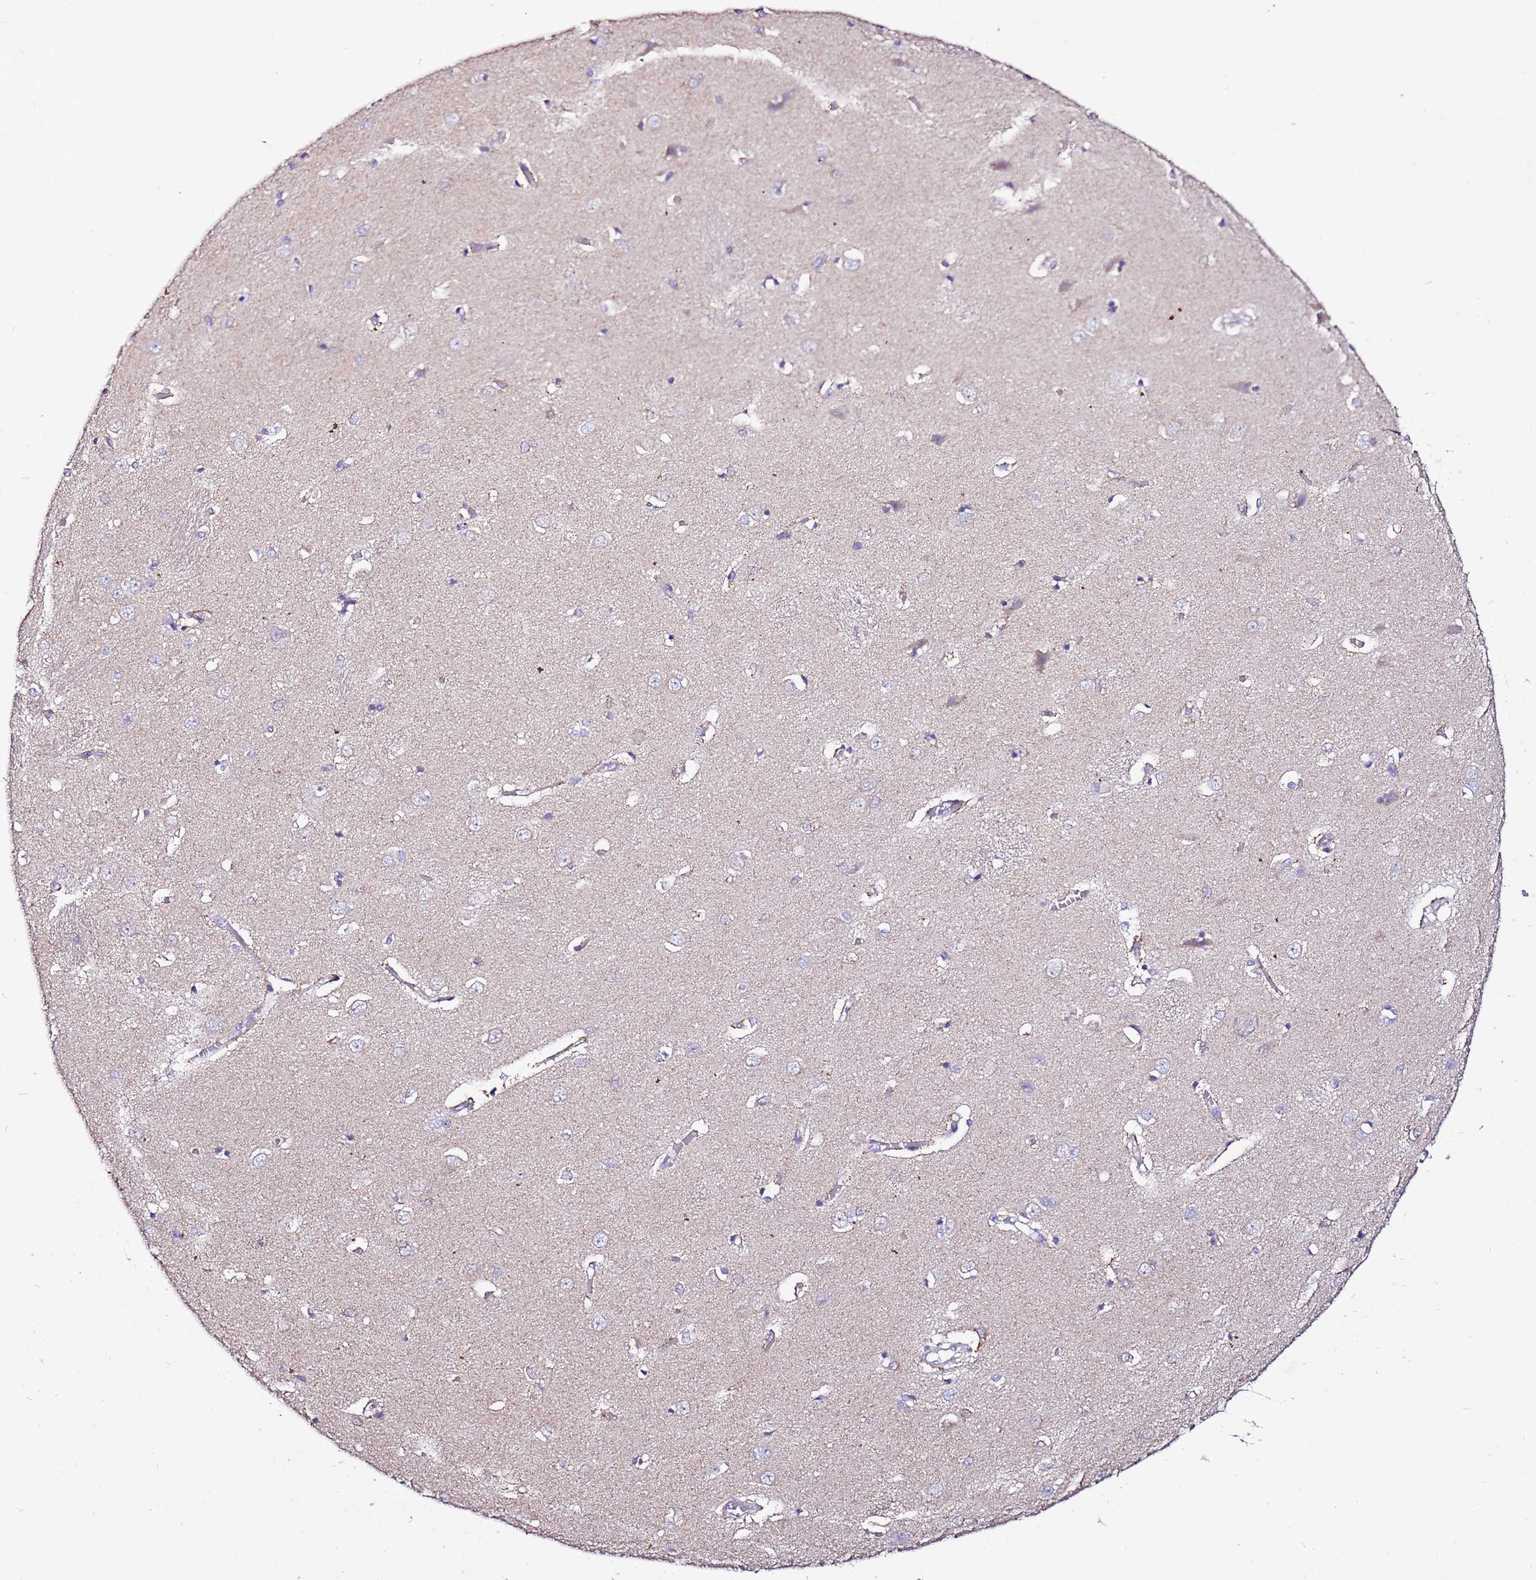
{"staining": {"intensity": "negative", "quantity": "none", "location": "none"}, "tissue": "caudate", "cell_type": "Glial cells", "image_type": "normal", "snomed": [{"axis": "morphology", "description": "Normal tissue, NOS"}, {"axis": "topography", "description": "Lateral ventricle wall"}], "caption": "Image shows no protein positivity in glial cells of unremarkable caudate.", "gene": "MYBPC3", "patient": {"sex": "male", "age": 37}}